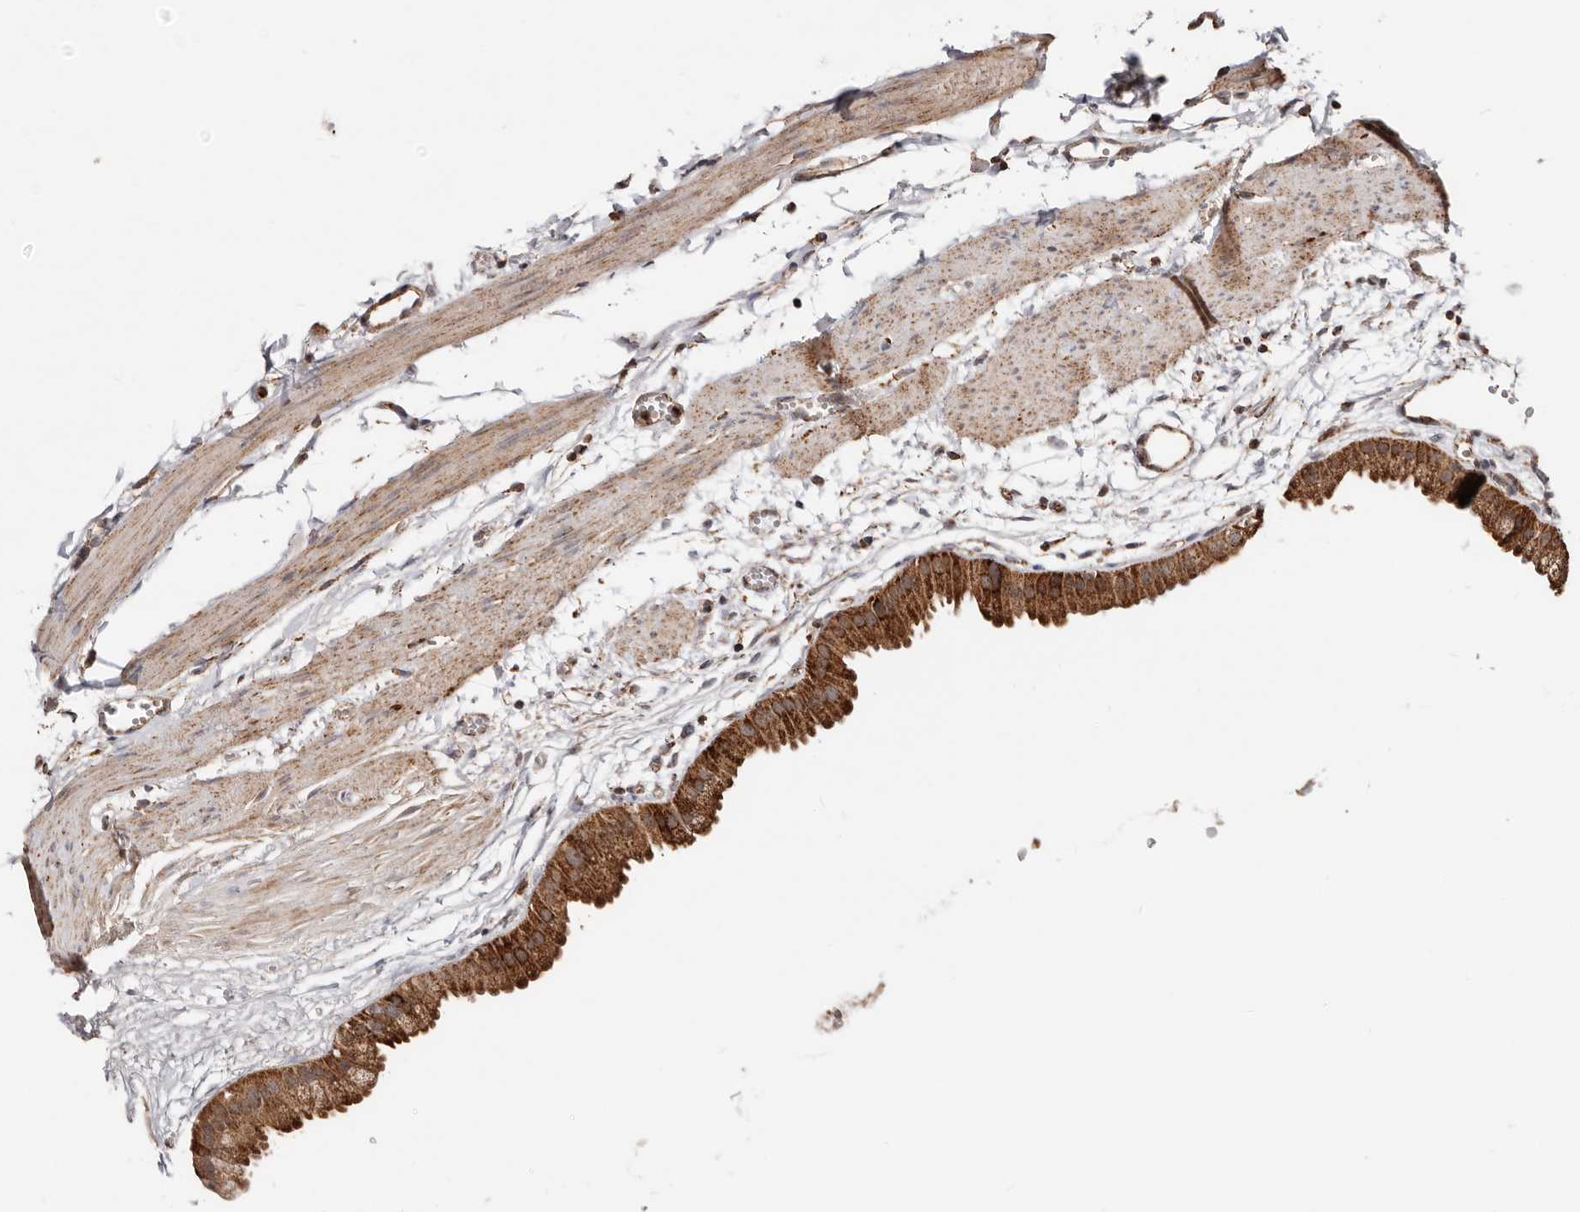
{"staining": {"intensity": "strong", "quantity": ">75%", "location": "cytoplasmic/membranous"}, "tissue": "gallbladder", "cell_type": "Glandular cells", "image_type": "normal", "snomed": [{"axis": "morphology", "description": "Normal tissue, NOS"}, {"axis": "topography", "description": "Gallbladder"}], "caption": "Brown immunohistochemical staining in normal human gallbladder demonstrates strong cytoplasmic/membranous staining in approximately >75% of glandular cells.", "gene": "PRKACB", "patient": {"sex": "female", "age": 64}}